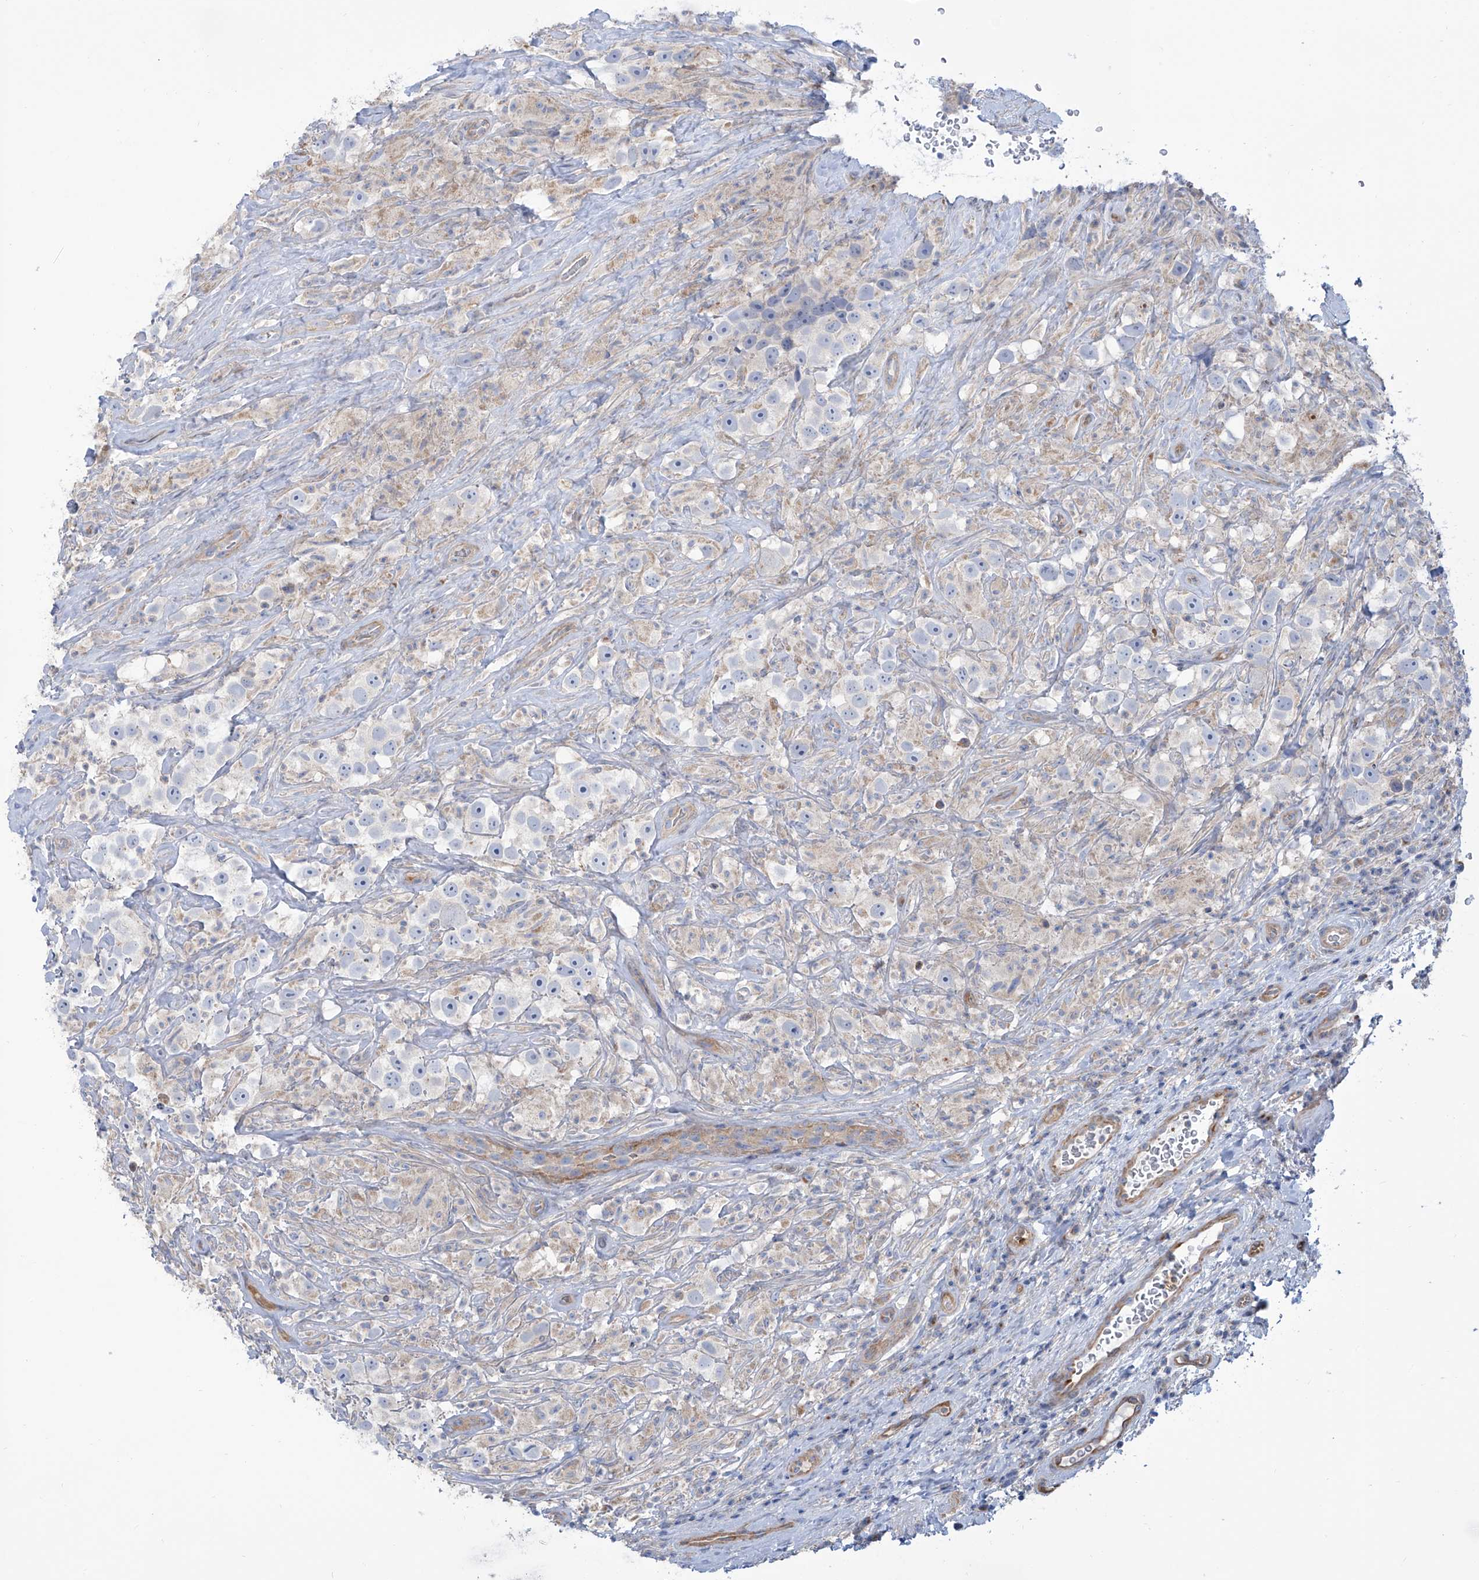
{"staining": {"intensity": "negative", "quantity": "none", "location": "none"}, "tissue": "testis cancer", "cell_type": "Tumor cells", "image_type": "cancer", "snomed": [{"axis": "morphology", "description": "Seminoma, NOS"}, {"axis": "topography", "description": "Testis"}], "caption": "An immunohistochemistry (IHC) micrograph of seminoma (testis) is shown. There is no staining in tumor cells of seminoma (testis). The staining was performed using DAB (3,3'-diaminobenzidine) to visualize the protein expression in brown, while the nuclei were stained in blue with hematoxylin (Magnification: 20x).", "gene": "TMEM209", "patient": {"sex": "male", "age": 49}}